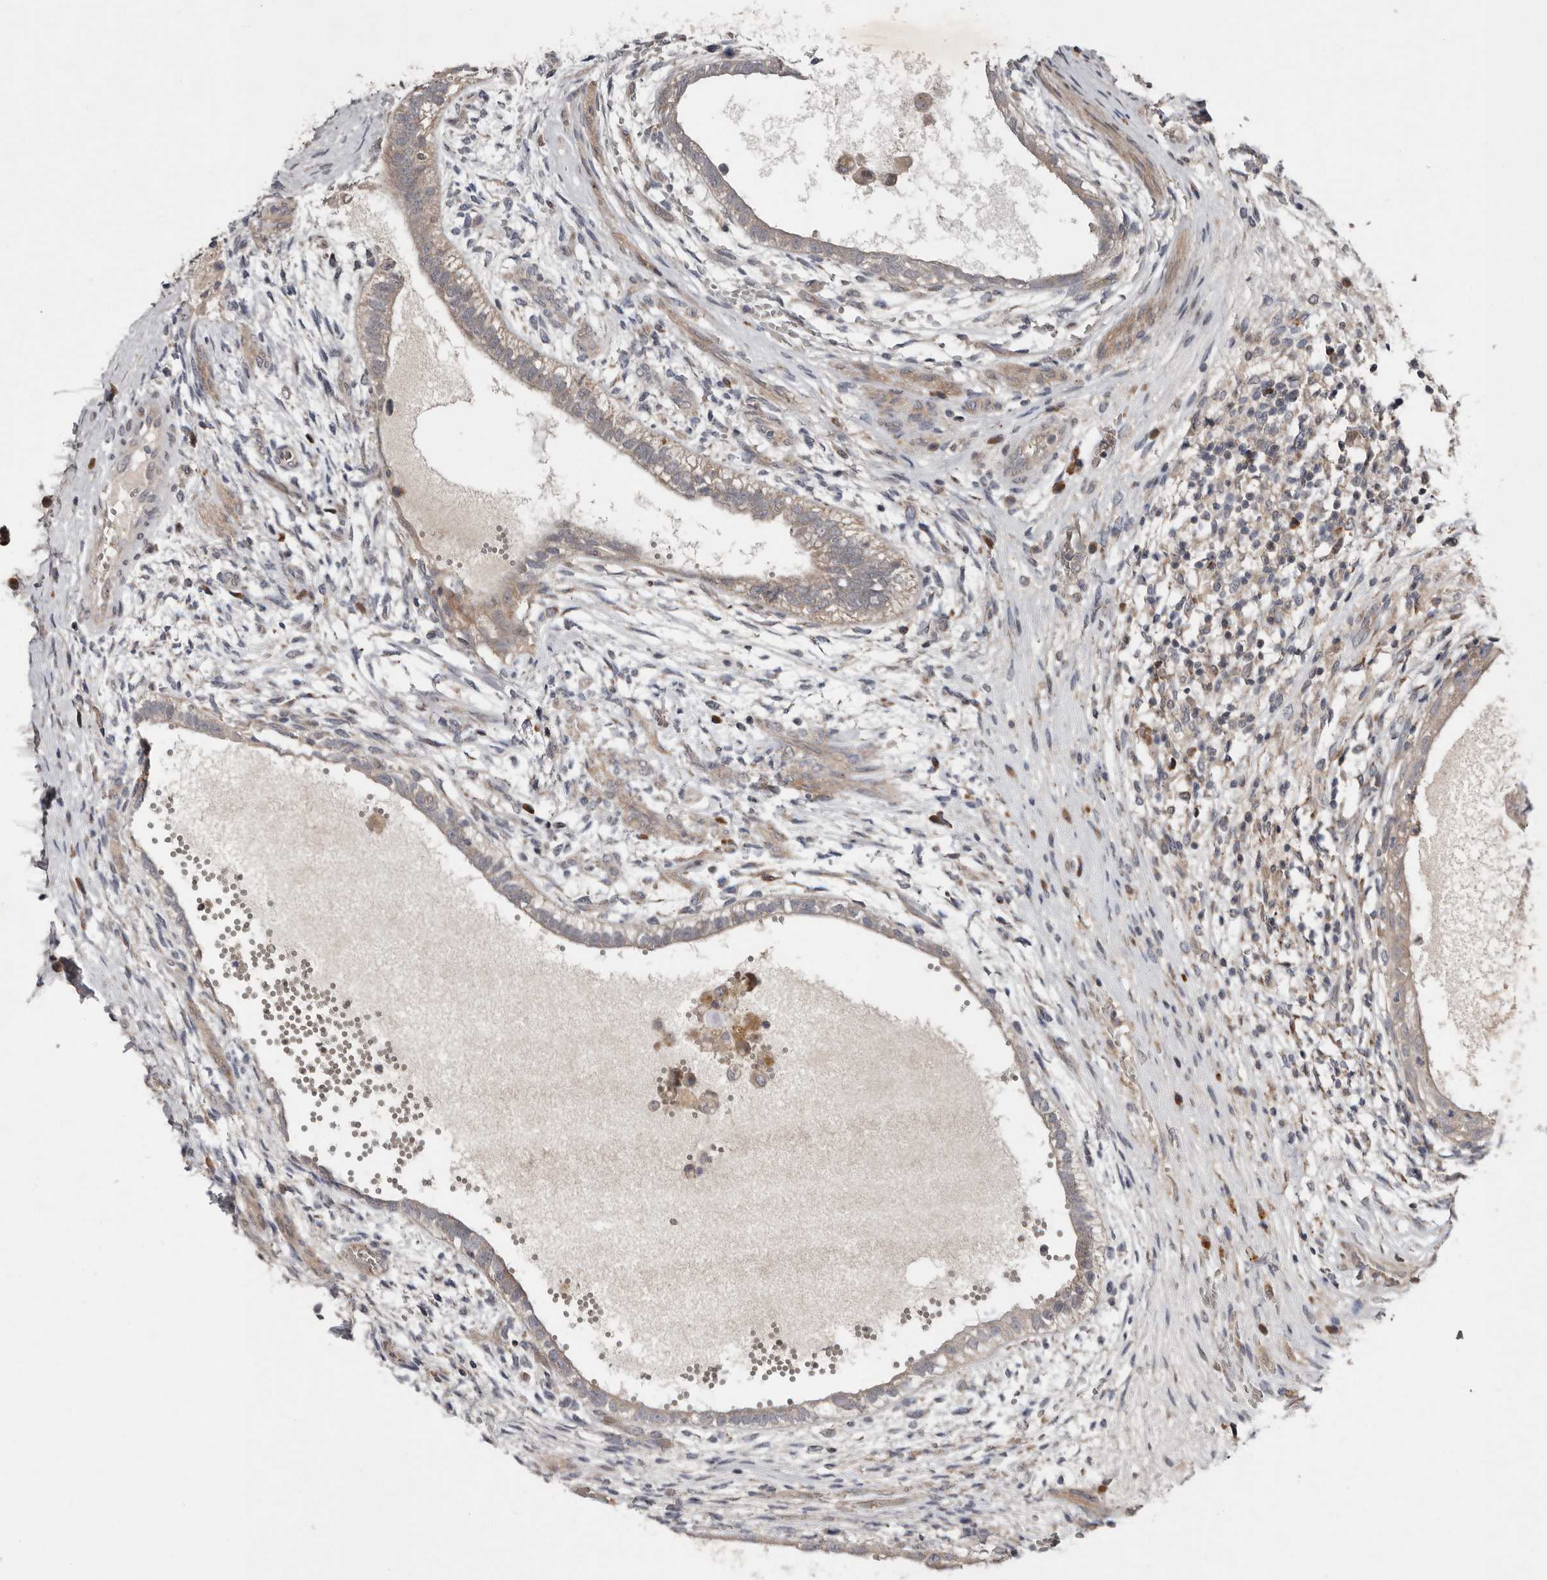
{"staining": {"intensity": "weak", "quantity": "<25%", "location": "cytoplasmic/membranous"}, "tissue": "testis cancer", "cell_type": "Tumor cells", "image_type": "cancer", "snomed": [{"axis": "morphology", "description": "Carcinoma, Embryonal, NOS"}, {"axis": "topography", "description": "Testis"}], "caption": "The image displays no significant expression in tumor cells of testis embryonal carcinoma. (Stains: DAB (3,3'-diaminobenzidine) immunohistochemistry (IHC) with hematoxylin counter stain, Microscopy: brightfield microscopy at high magnification).", "gene": "CHML", "patient": {"sex": "male", "age": 26}}